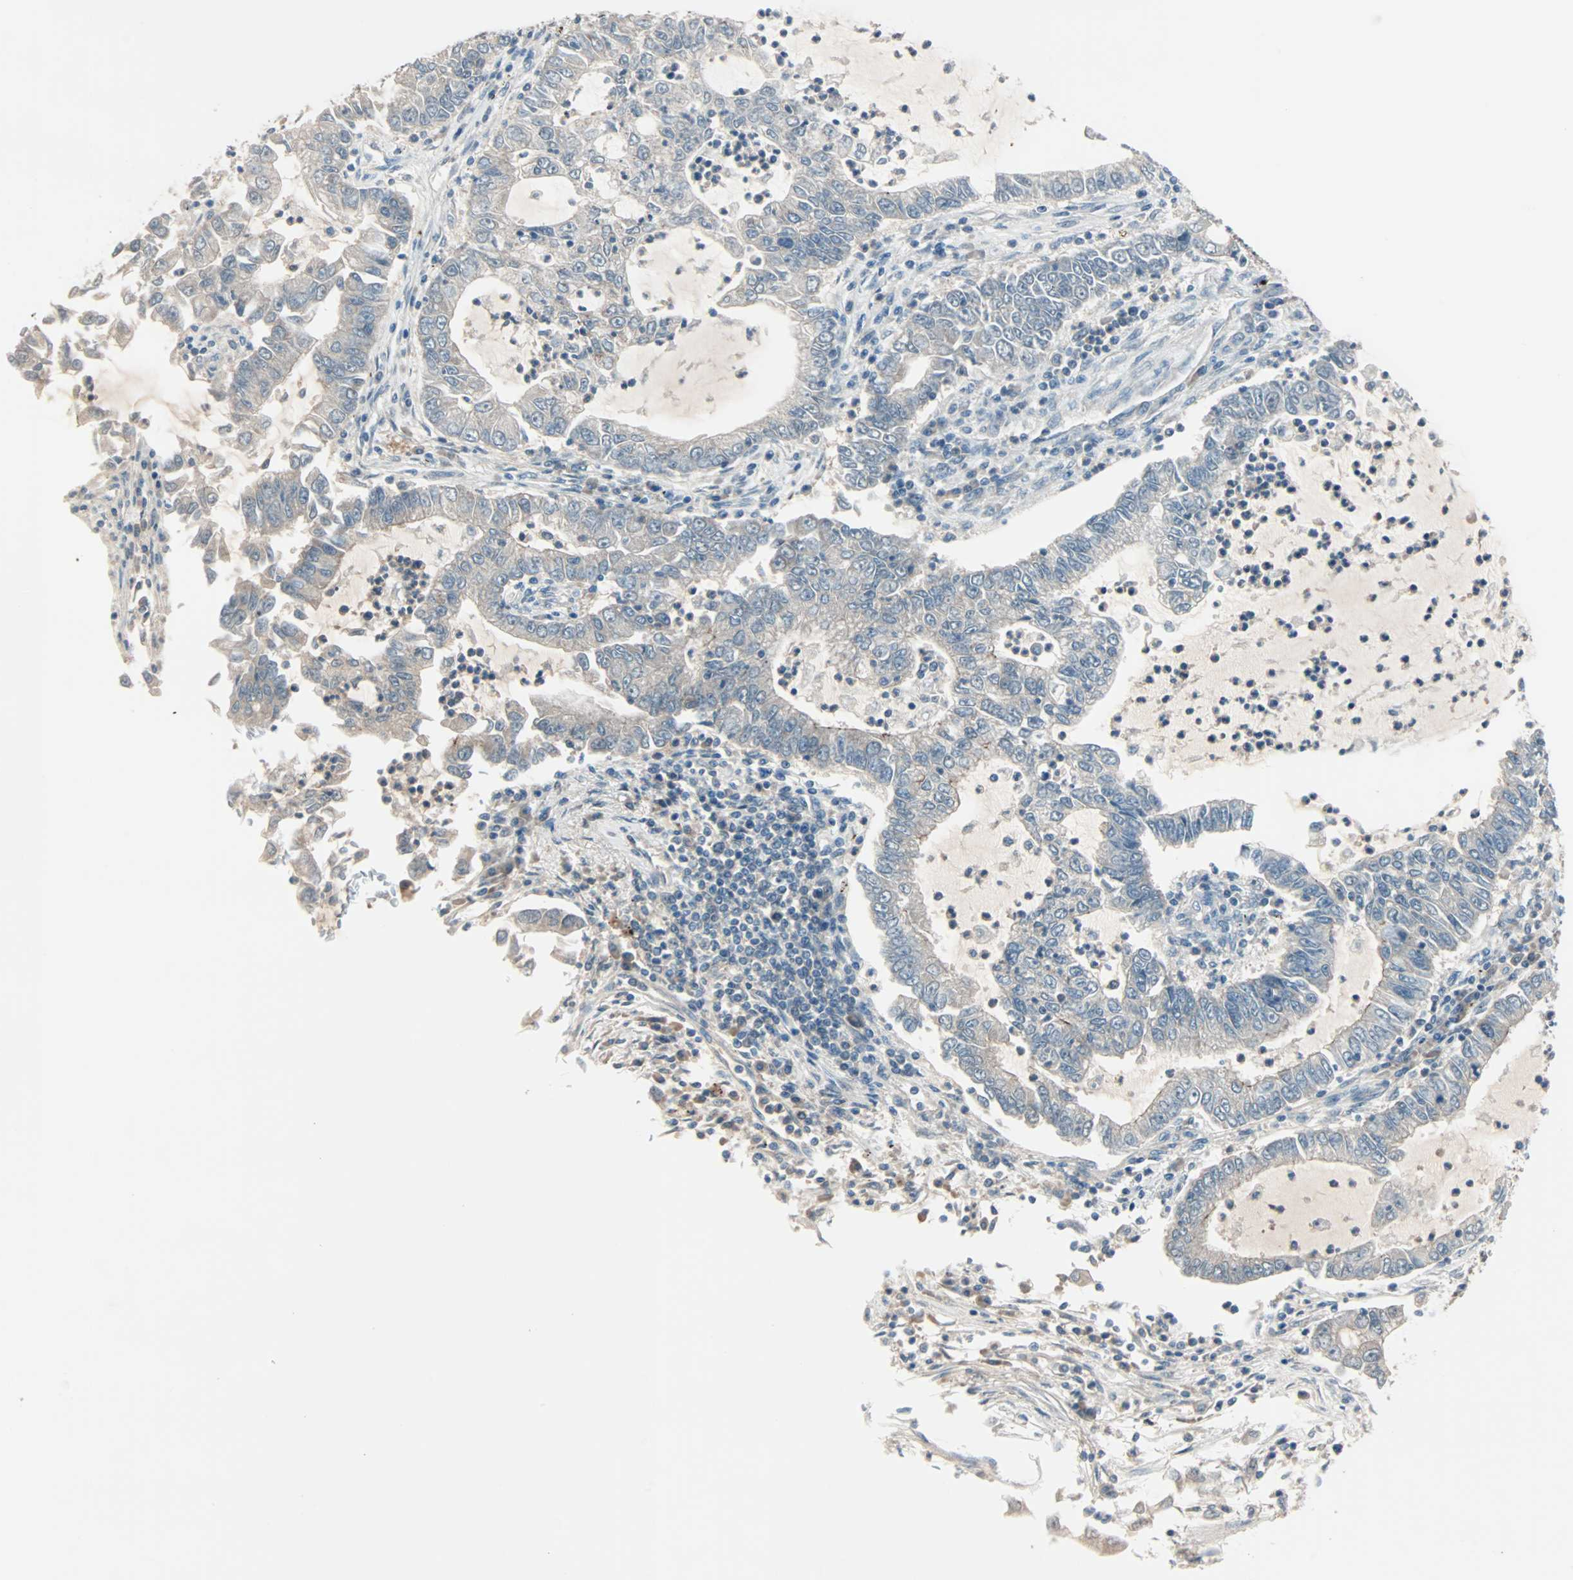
{"staining": {"intensity": "weak", "quantity": "<25%", "location": "cytoplasmic/membranous"}, "tissue": "lung cancer", "cell_type": "Tumor cells", "image_type": "cancer", "snomed": [{"axis": "morphology", "description": "Adenocarcinoma, NOS"}, {"axis": "topography", "description": "Lung"}], "caption": "IHC of lung cancer (adenocarcinoma) shows no staining in tumor cells.", "gene": "SMIM8", "patient": {"sex": "female", "age": 51}}